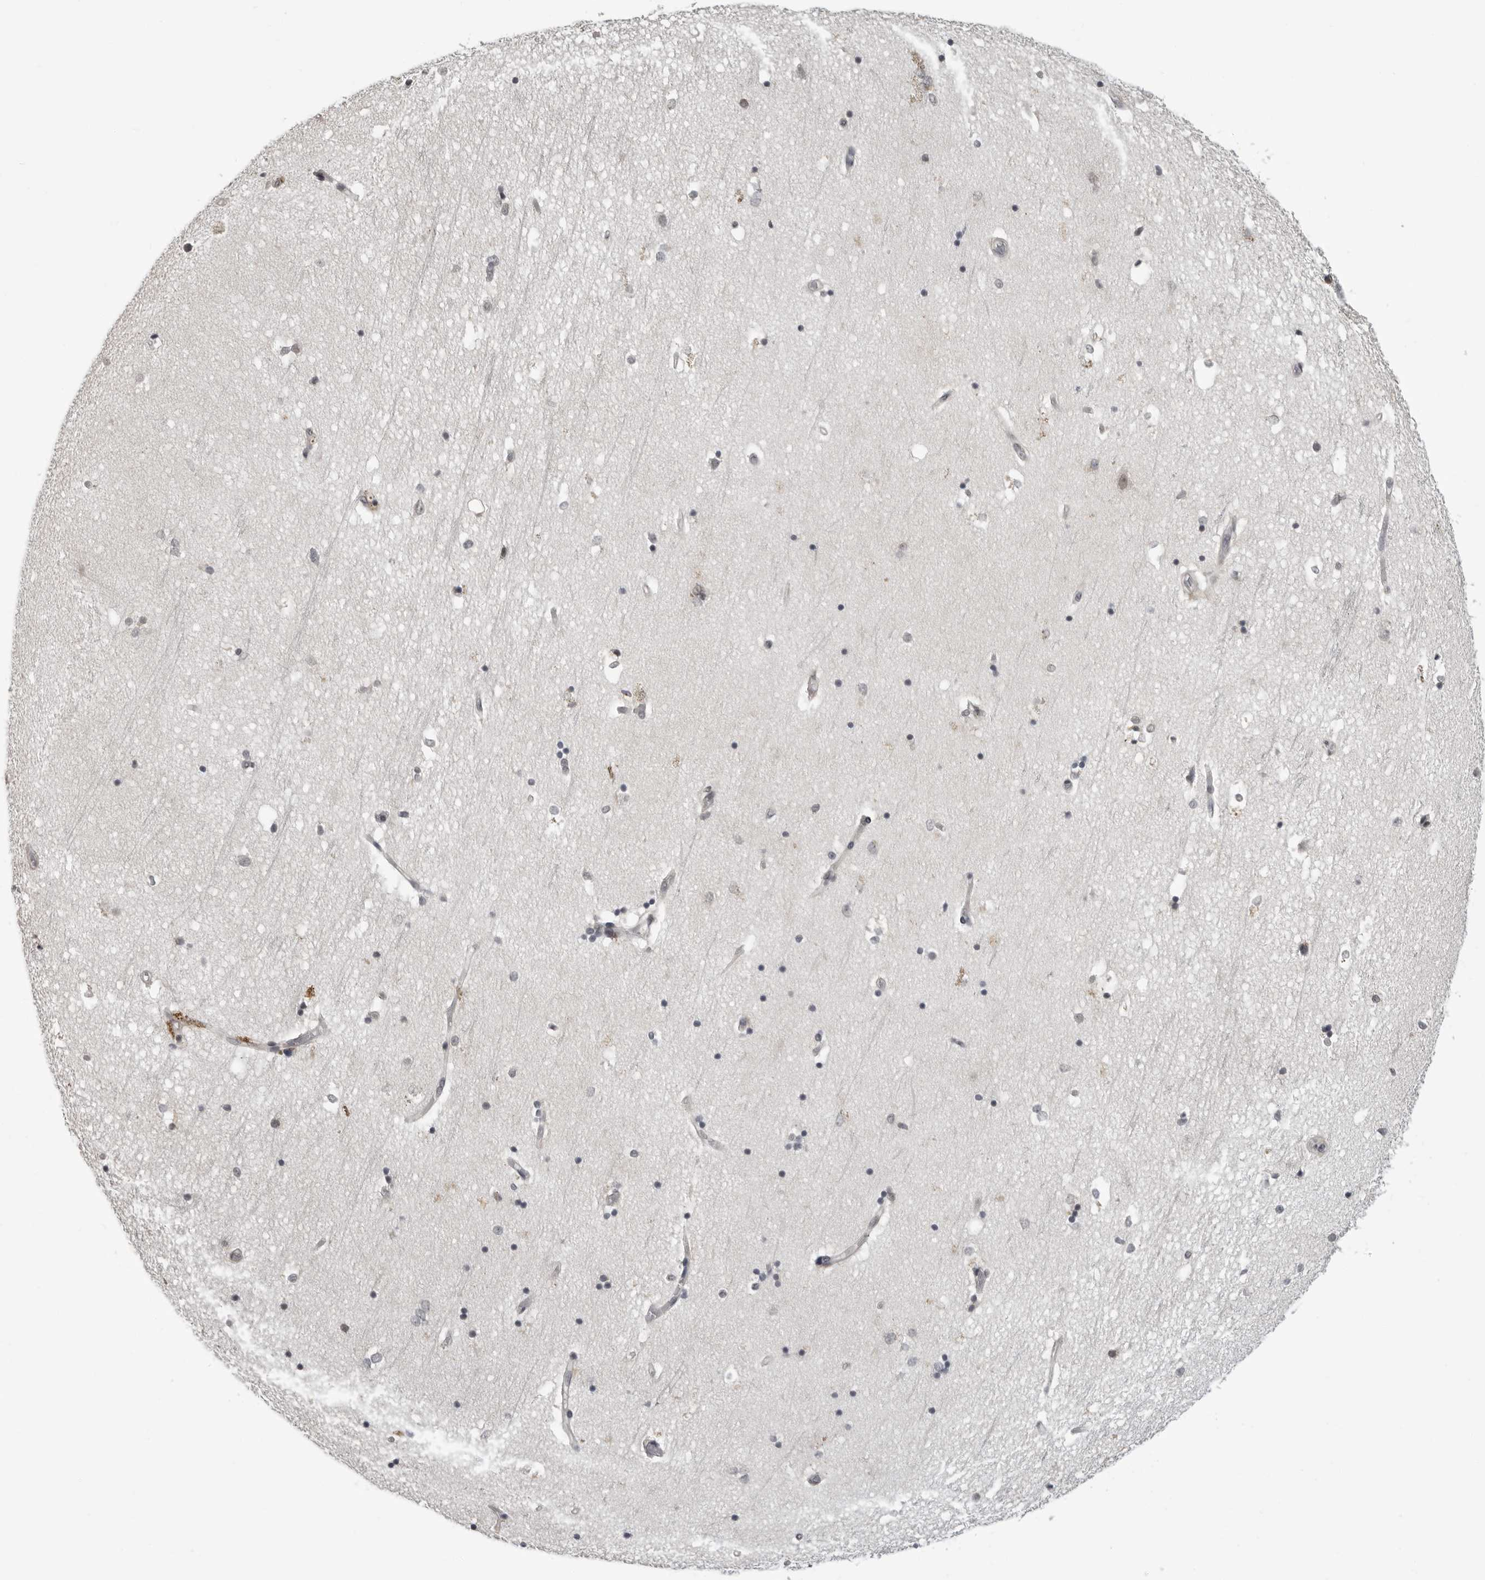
{"staining": {"intensity": "negative", "quantity": "none", "location": "none"}, "tissue": "hippocampus", "cell_type": "Glial cells", "image_type": "normal", "snomed": [{"axis": "morphology", "description": "Normal tissue, NOS"}, {"axis": "topography", "description": "Hippocampus"}], "caption": "Glial cells are negative for protein expression in unremarkable human hippocampus. (IHC, brightfield microscopy, high magnification).", "gene": "PDCL3", "patient": {"sex": "male", "age": 45}}